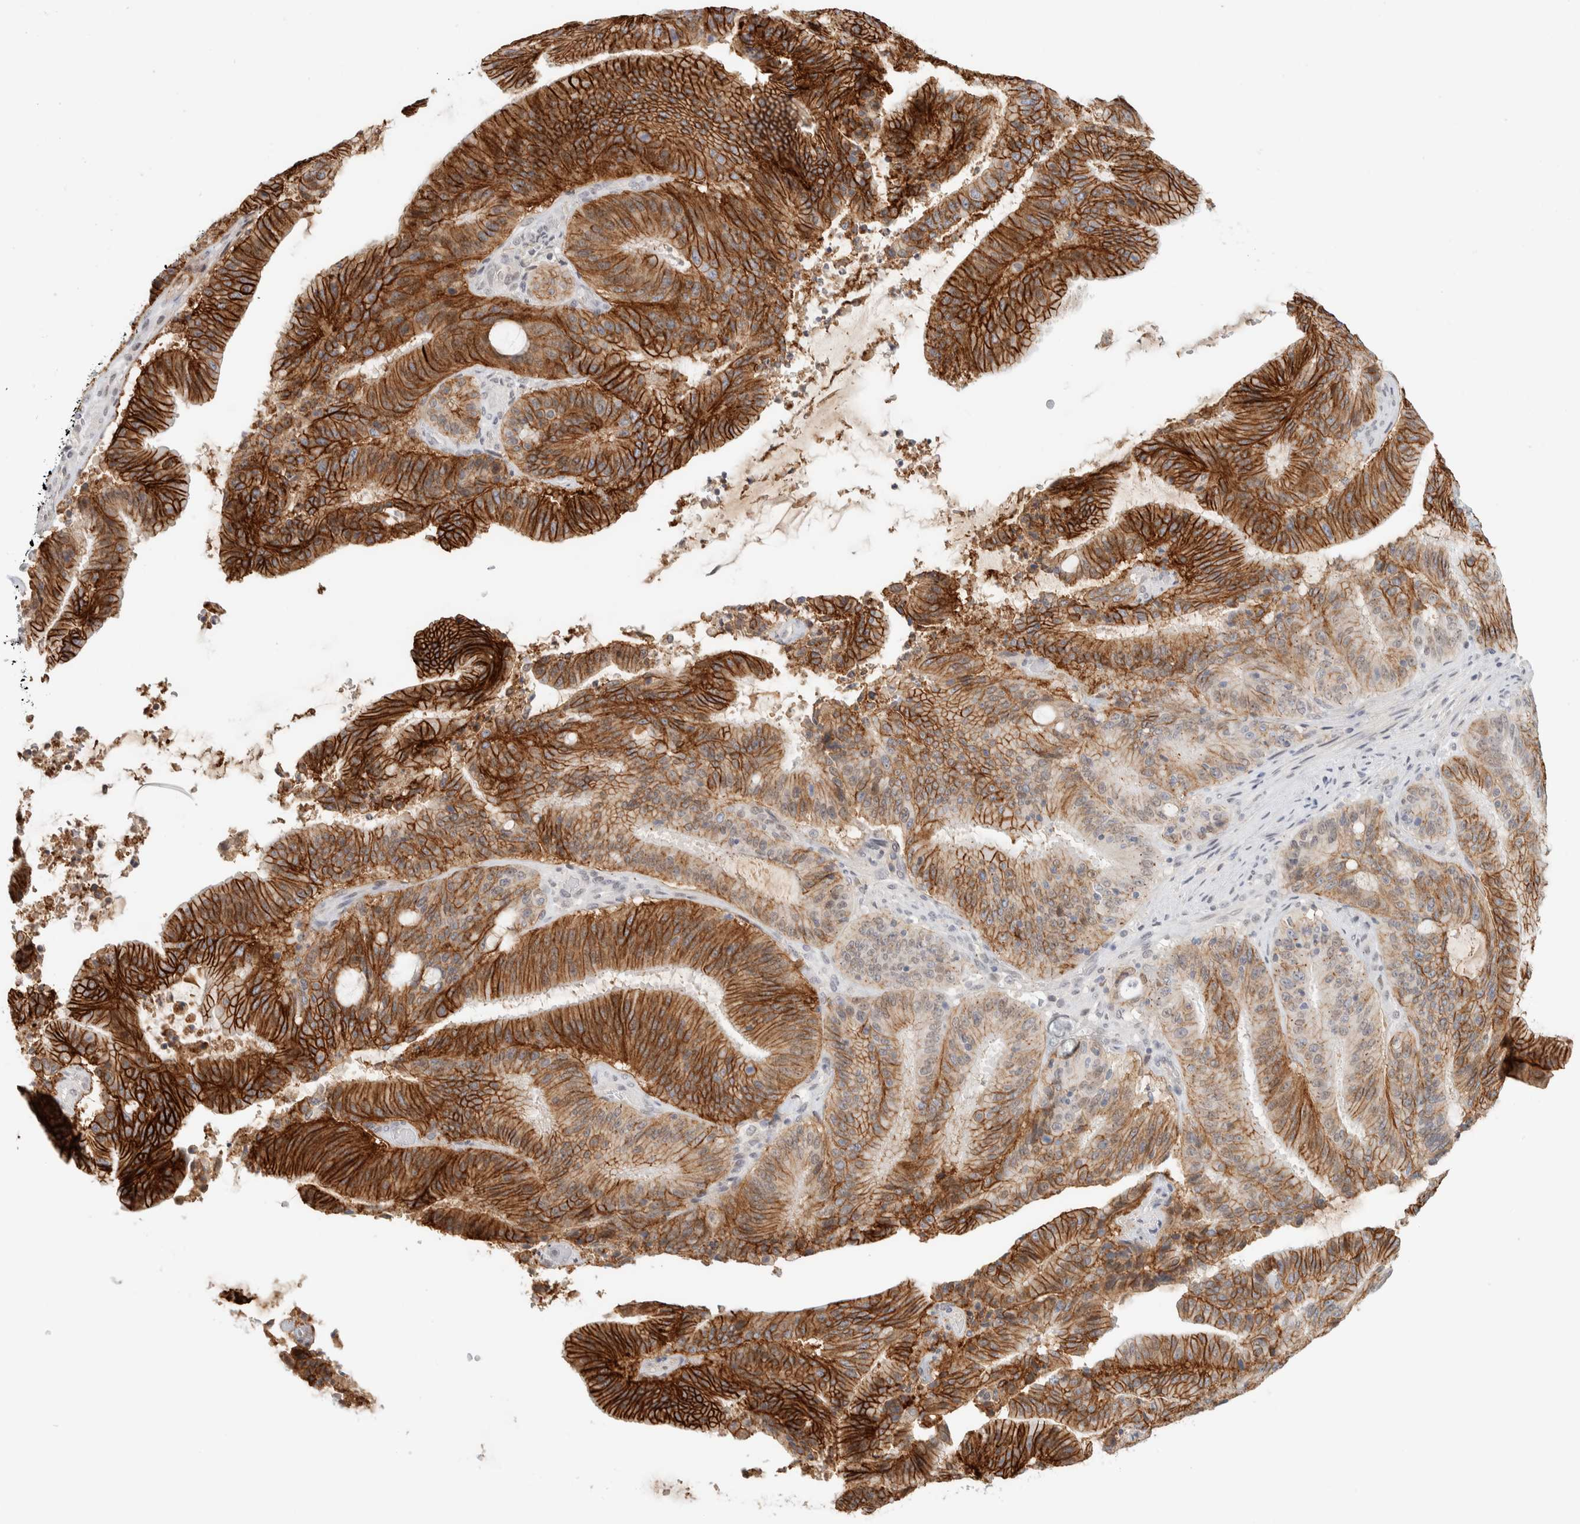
{"staining": {"intensity": "strong", "quantity": ">75%", "location": "cytoplasmic/membranous"}, "tissue": "liver cancer", "cell_type": "Tumor cells", "image_type": "cancer", "snomed": [{"axis": "morphology", "description": "Normal tissue, NOS"}, {"axis": "morphology", "description": "Cholangiocarcinoma"}, {"axis": "topography", "description": "Liver"}, {"axis": "topography", "description": "Peripheral nerve tissue"}], "caption": "Protein analysis of cholangiocarcinoma (liver) tissue exhibits strong cytoplasmic/membranous staining in approximately >75% of tumor cells. (DAB IHC with brightfield microscopy, high magnification).", "gene": "CDH17", "patient": {"sex": "female", "age": 73}}